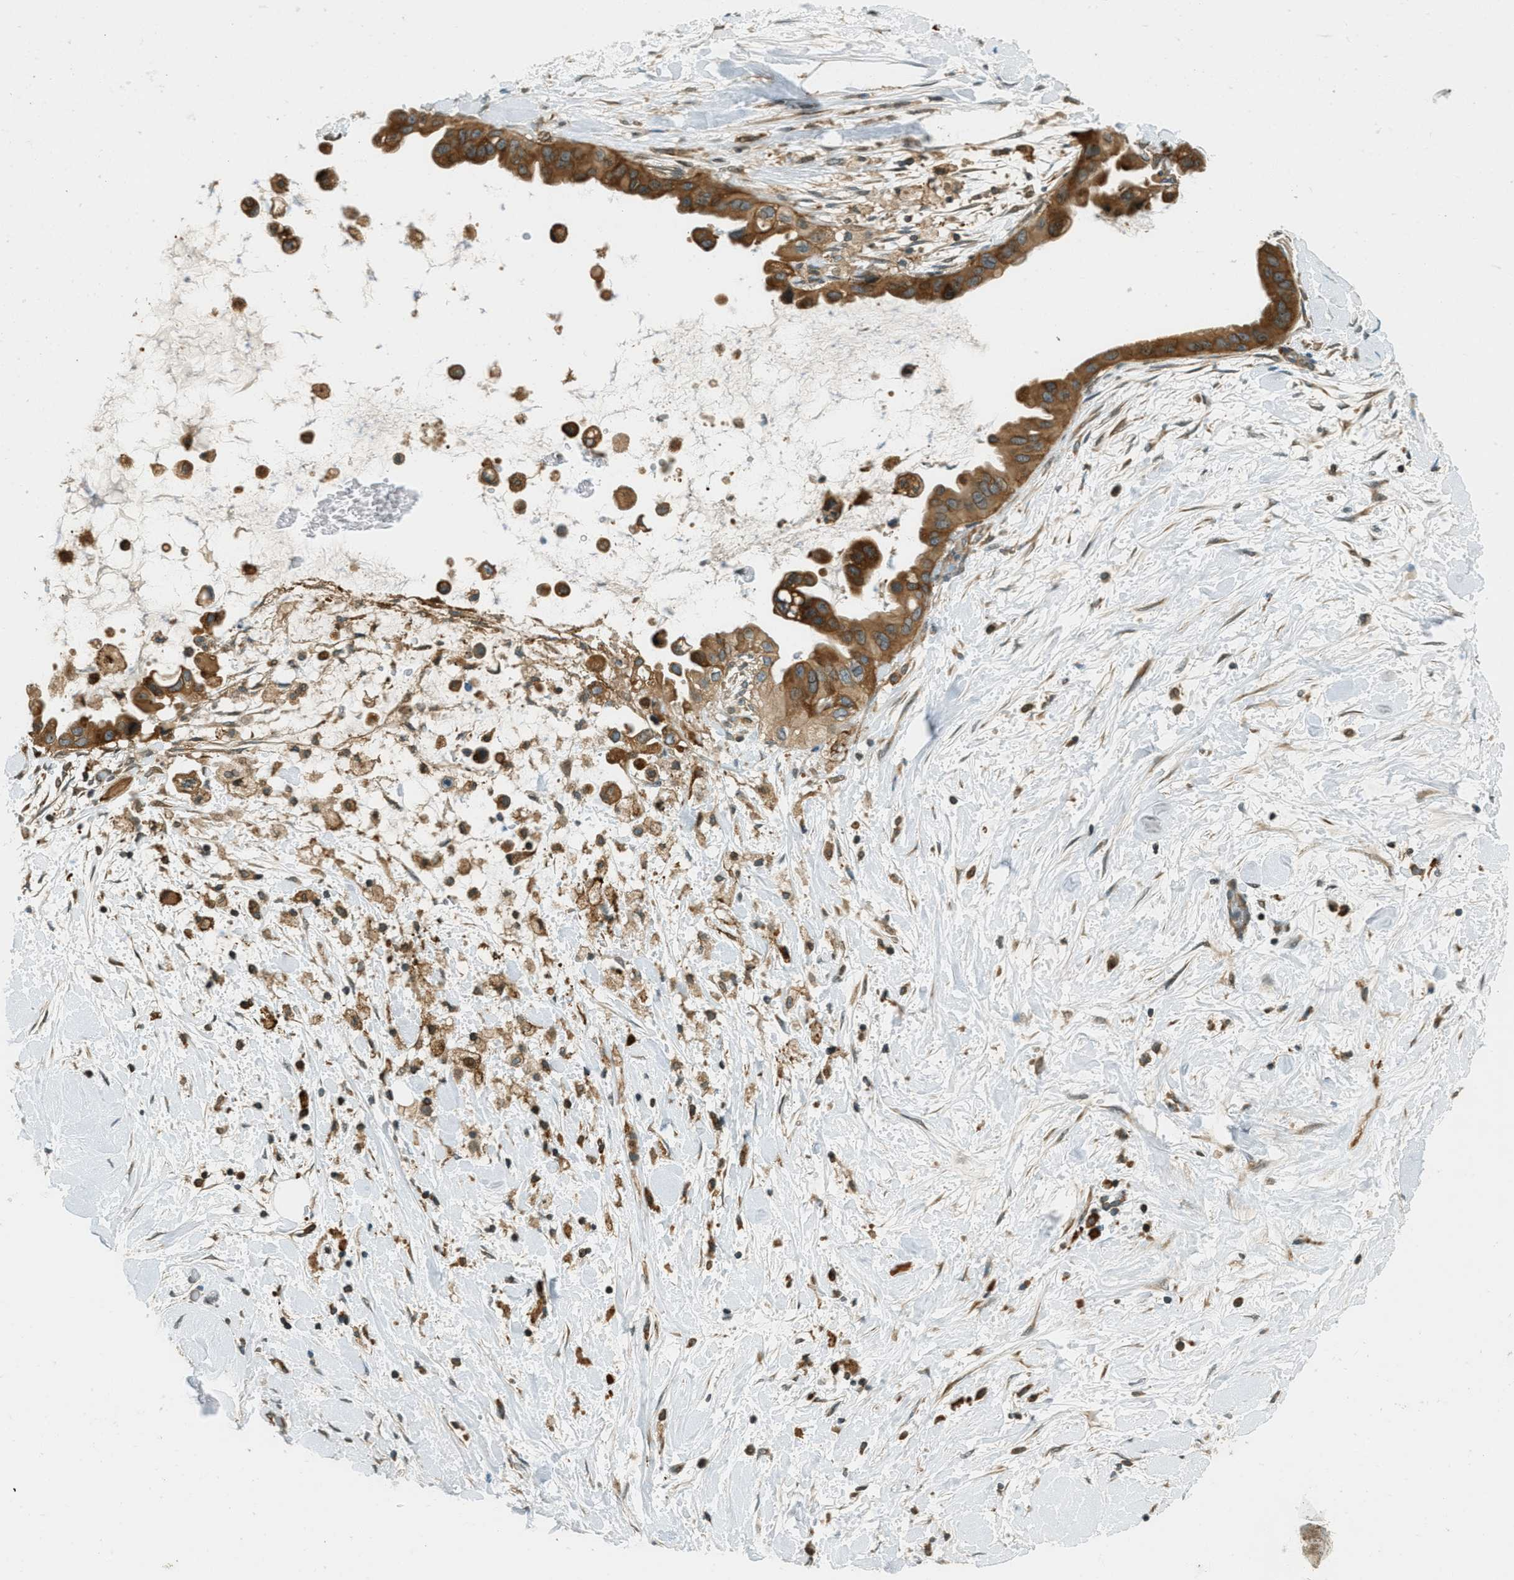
{"staining": {"intensity": "moderate", "quantity": ">75%", "location": "cytoplasmic/membranous"}, "tissue": "pancreatic cancer", "cell_type": "Tumor cells", "image_type": "cancer", "snomed": [{"axis": "morphology", "description": "Adenocarcinoma, NOS"}, {"axis": "topography", "description": "Pancreas"}], "caption": "Immunohistochemistry (IHC) micrograph of pancreatic cancer (adenocarcinoma) stained for a protein (brown), which shows medium levels of moderate cytoplasmic/membranous staining in approximately >75% of tumor cells.", "gene": "PTPN23", "patient": {"sex": "male", "age": 55}}